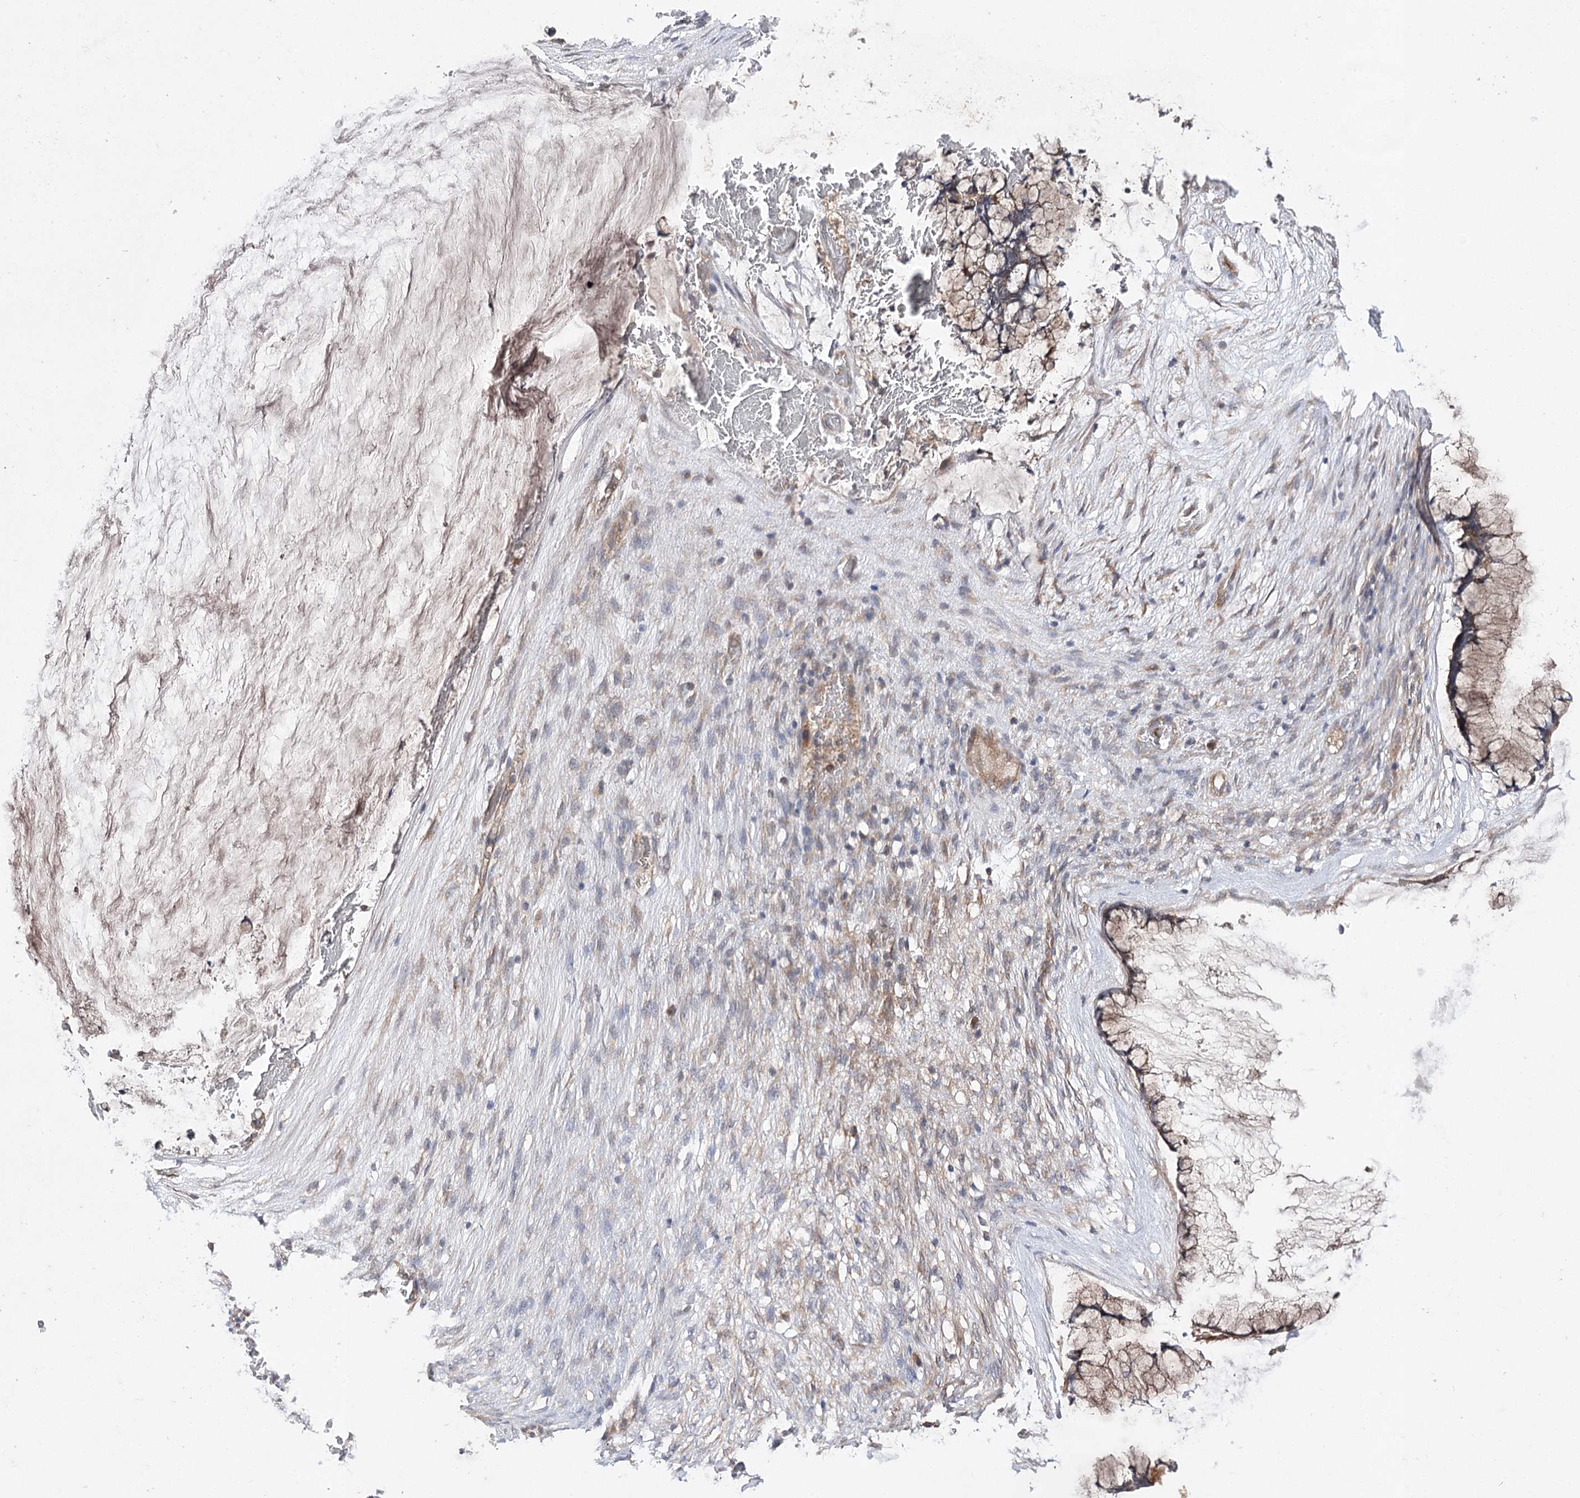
{"staining": {"intensity": "moderate", "quantity": "25%-75%", "location": "cytoplasmic/membranous"}, "tissue": "ovarian cancer", "cell_type": "Tumor cells", "image_type": "cancer", "snomed": [{"axis": "morphology", "description": "Cystadenocarcinoma, mucinous, NOS"}, {"axis": "topography", "description": "Ovary"}], "caption": "Tumor cells reveal medium levels of moderate cytoplasmic/membranous positivity in approximately 25%-75% of cells in ovarian cancer. Using DAB (3,3'-diaminobenzidine) (brown) and hematoxylin (blue) stains, captured at high magnification using brightfield microscopy.", "gene": "BCR", "patient": {"sex": "female", "age": 42}}